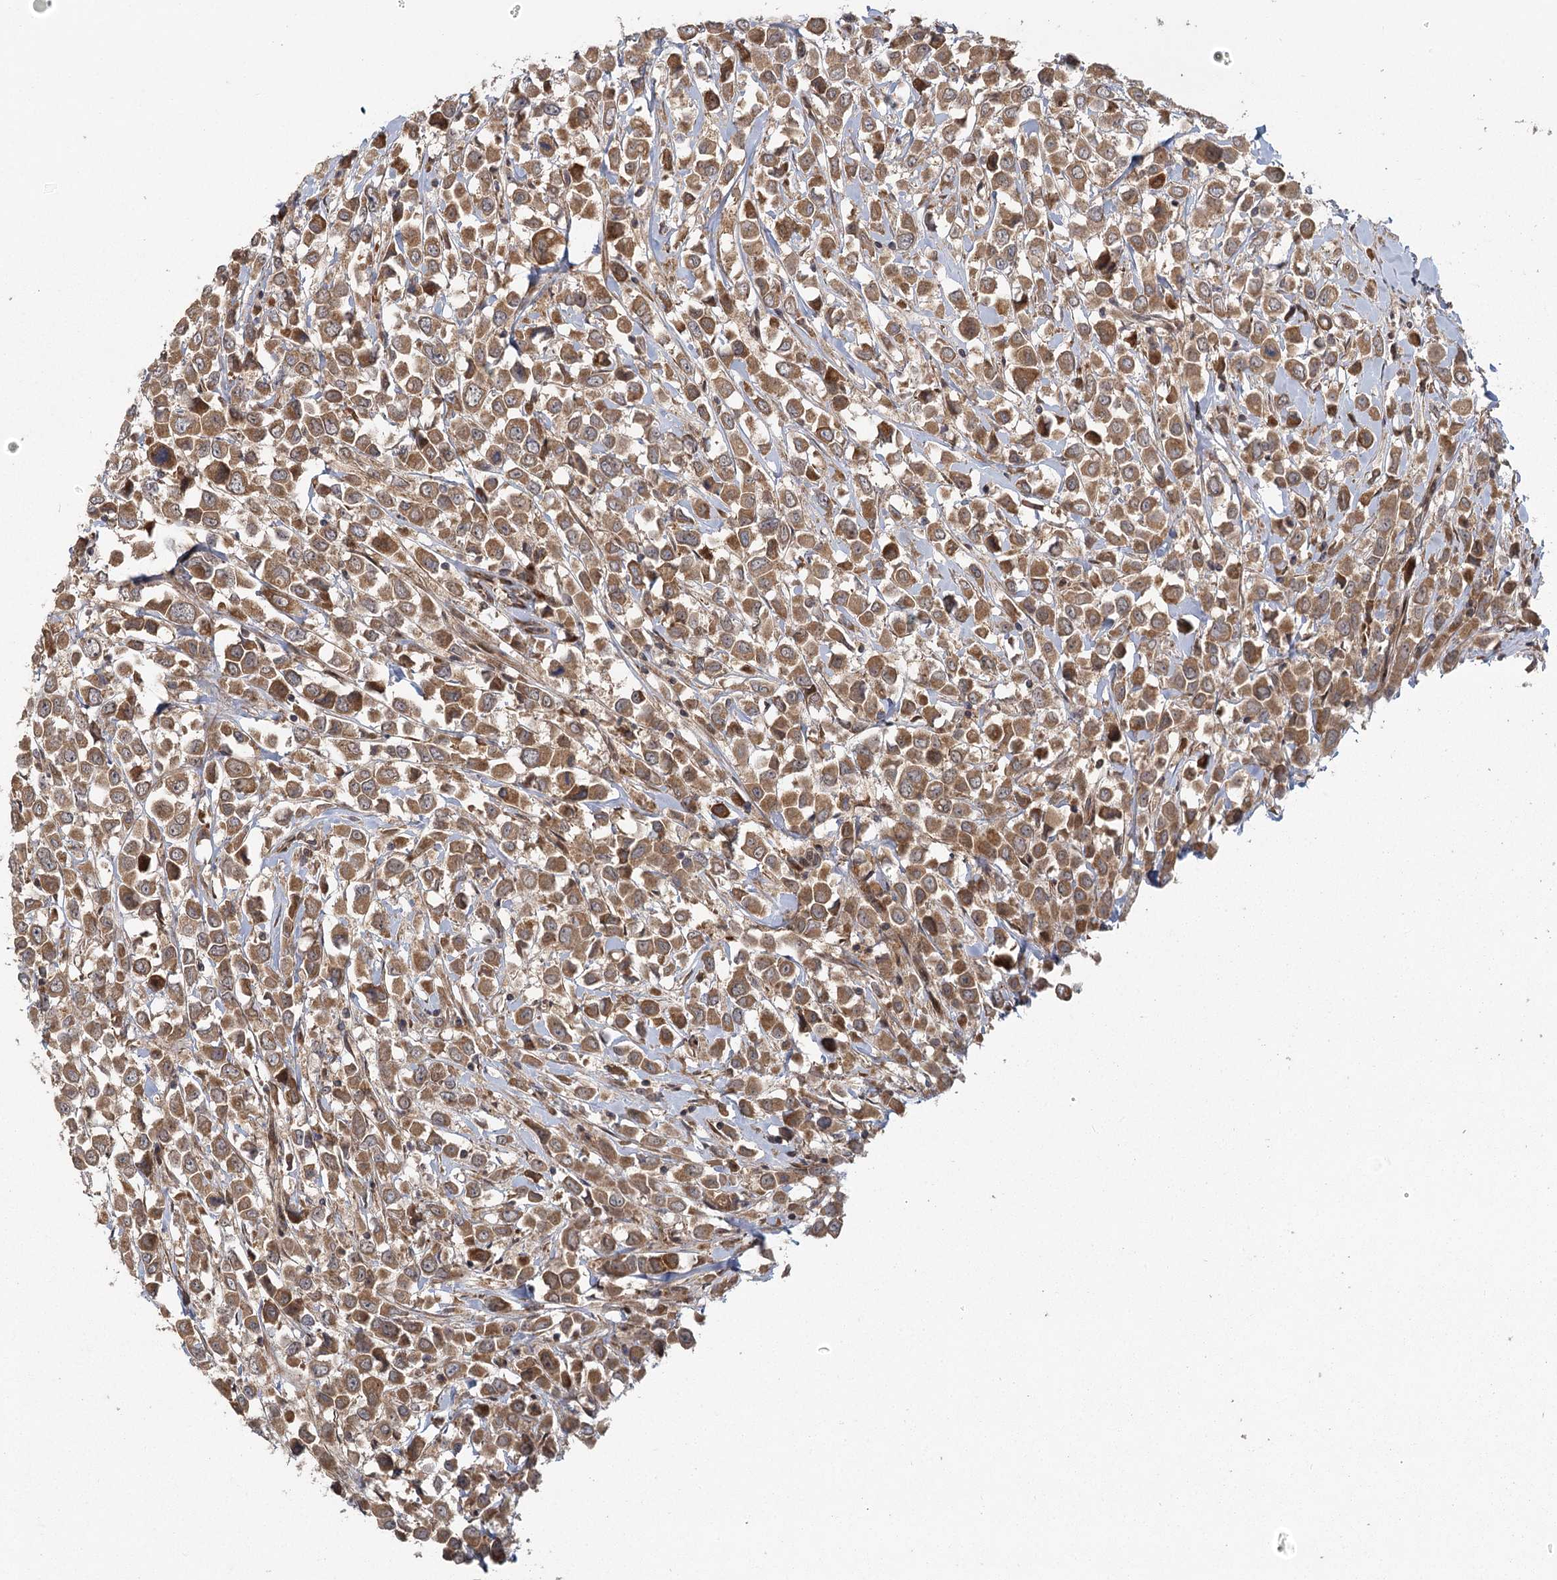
{"staining": {"intensity": "moderate", "quantity": ">75%", "location": "cytoplasmic/membranous"}, "tissue": "breast cancer", "cell_type": "Tumor cells", "image_type": "cancer", "snomed": [{"axis": "morphology", "description": "Duct carcinoma"}, {"axis": "topography", "description": "Breast"}], "caption": "Intraductal carcinoma (breast) stained with DAB immunohistochemistry exhibits medium levels of moderate cytoplasmic/membranous expression in about >75% of tumor cells. The staining was performed using DAB (3,3'-diaminobenzidine), with brown indicating positive protein expression. Nuclei are stained blue with hematoxylin.", "gene": "RAPGEF6", "patient": {"sex": "female", "age": 61}}